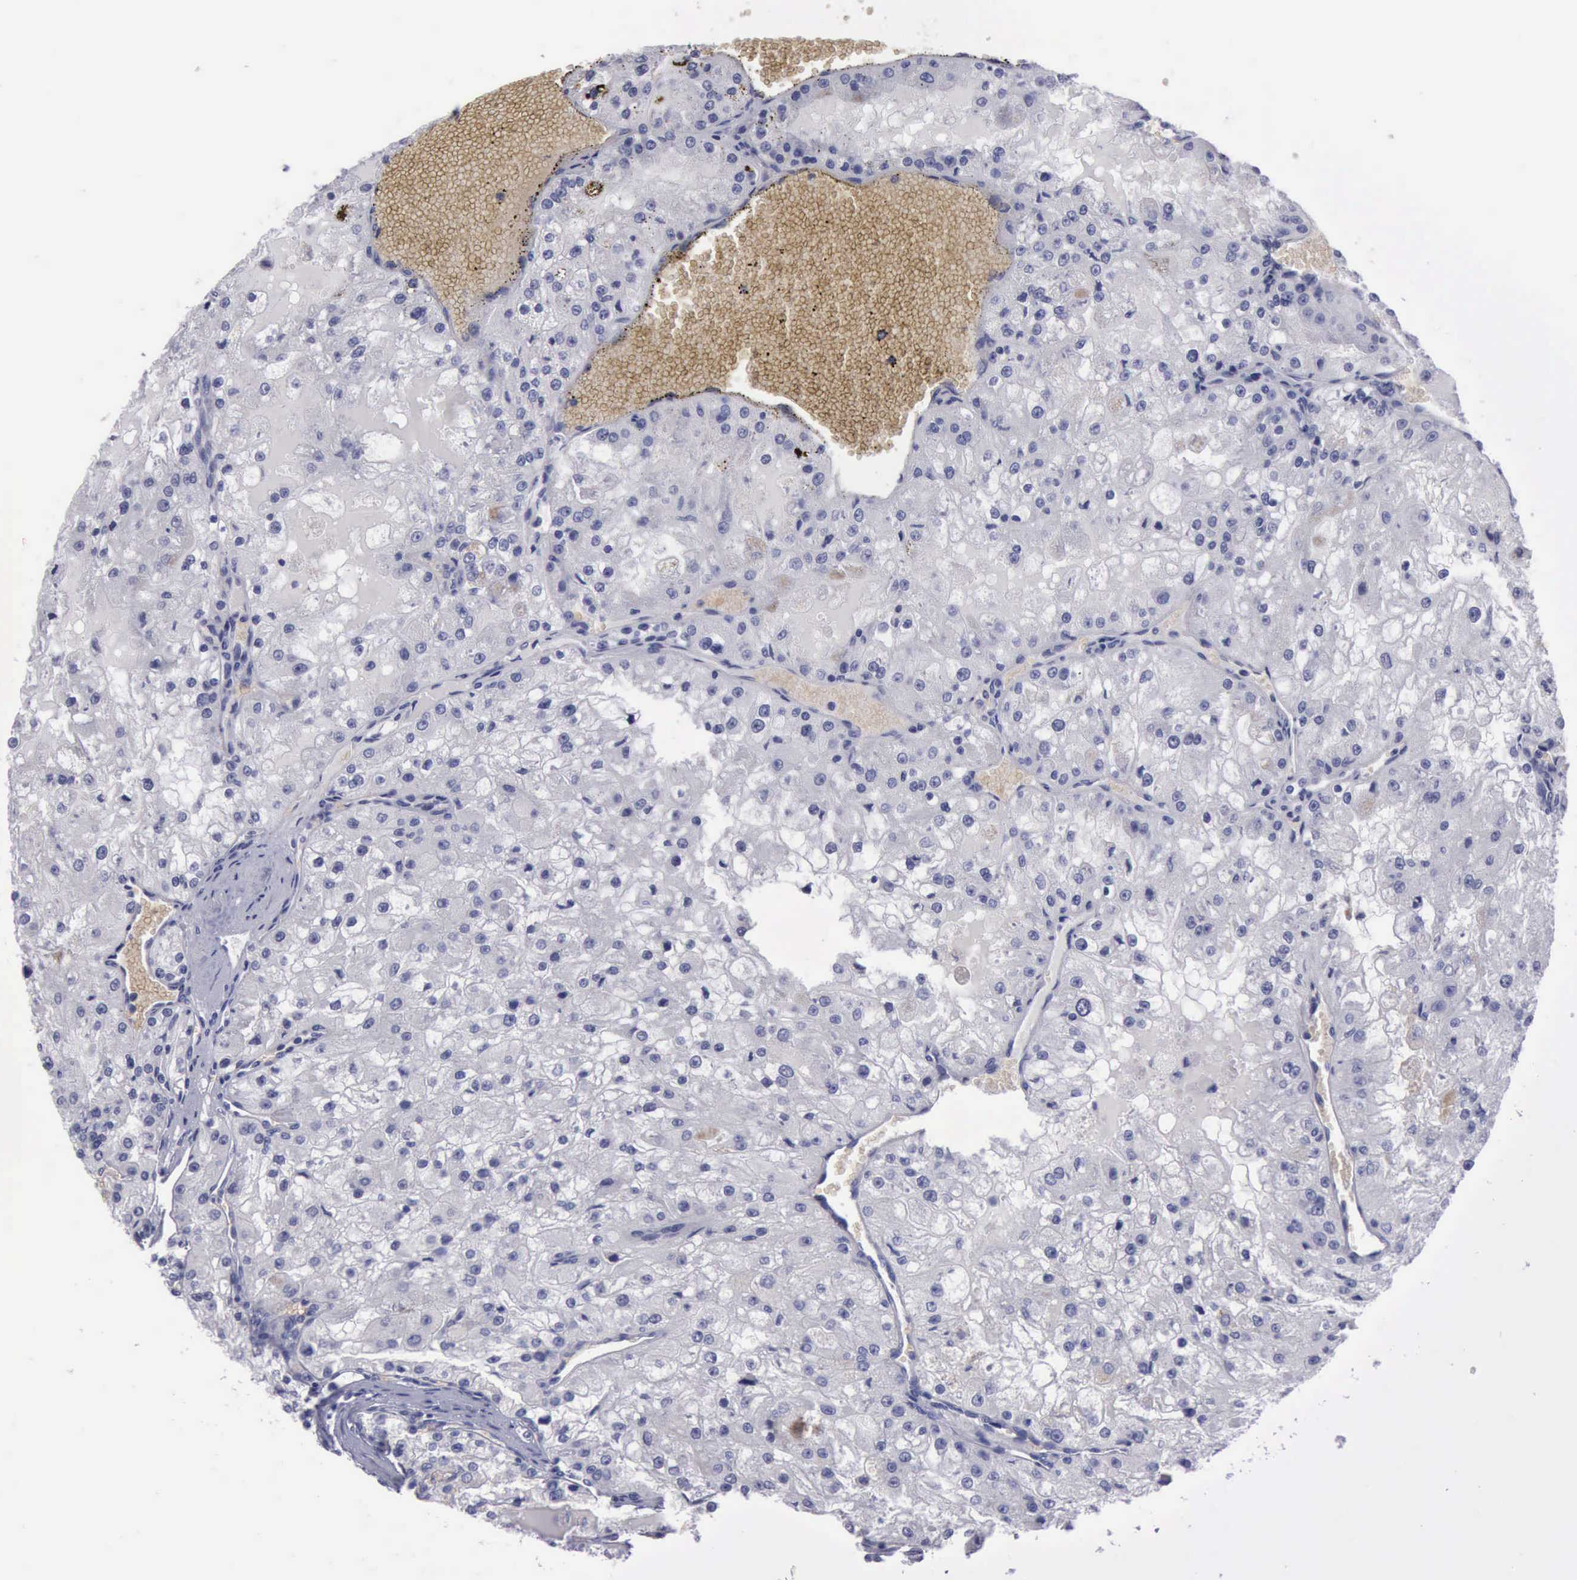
{"staining": {"intensity": "negative", "quantity": "none", "location": "none"}, "tissue": "renal cancer", "cell_type": "Tumor cells", "image_type": "cancer", "snomed": [{"axis": "morphology", "description": "Adenocarcinoma, NOS"}, {"axis": "topography", "description": "Kidney"}], "caption": "IHC micrograph of neoplastic tissue: adenocarcinoma (renal) stained with DAB (3,3'-diaminobenzidine) exhibits no significant protein expression in tumor cells. The staining is performed using DAB (3,3'-diaminobenzidine) brown chromogen with nuclei counter-stained in using hematoxylin.", "gene": "CEP128", "patient": {"sex": "female", "age": 74}}